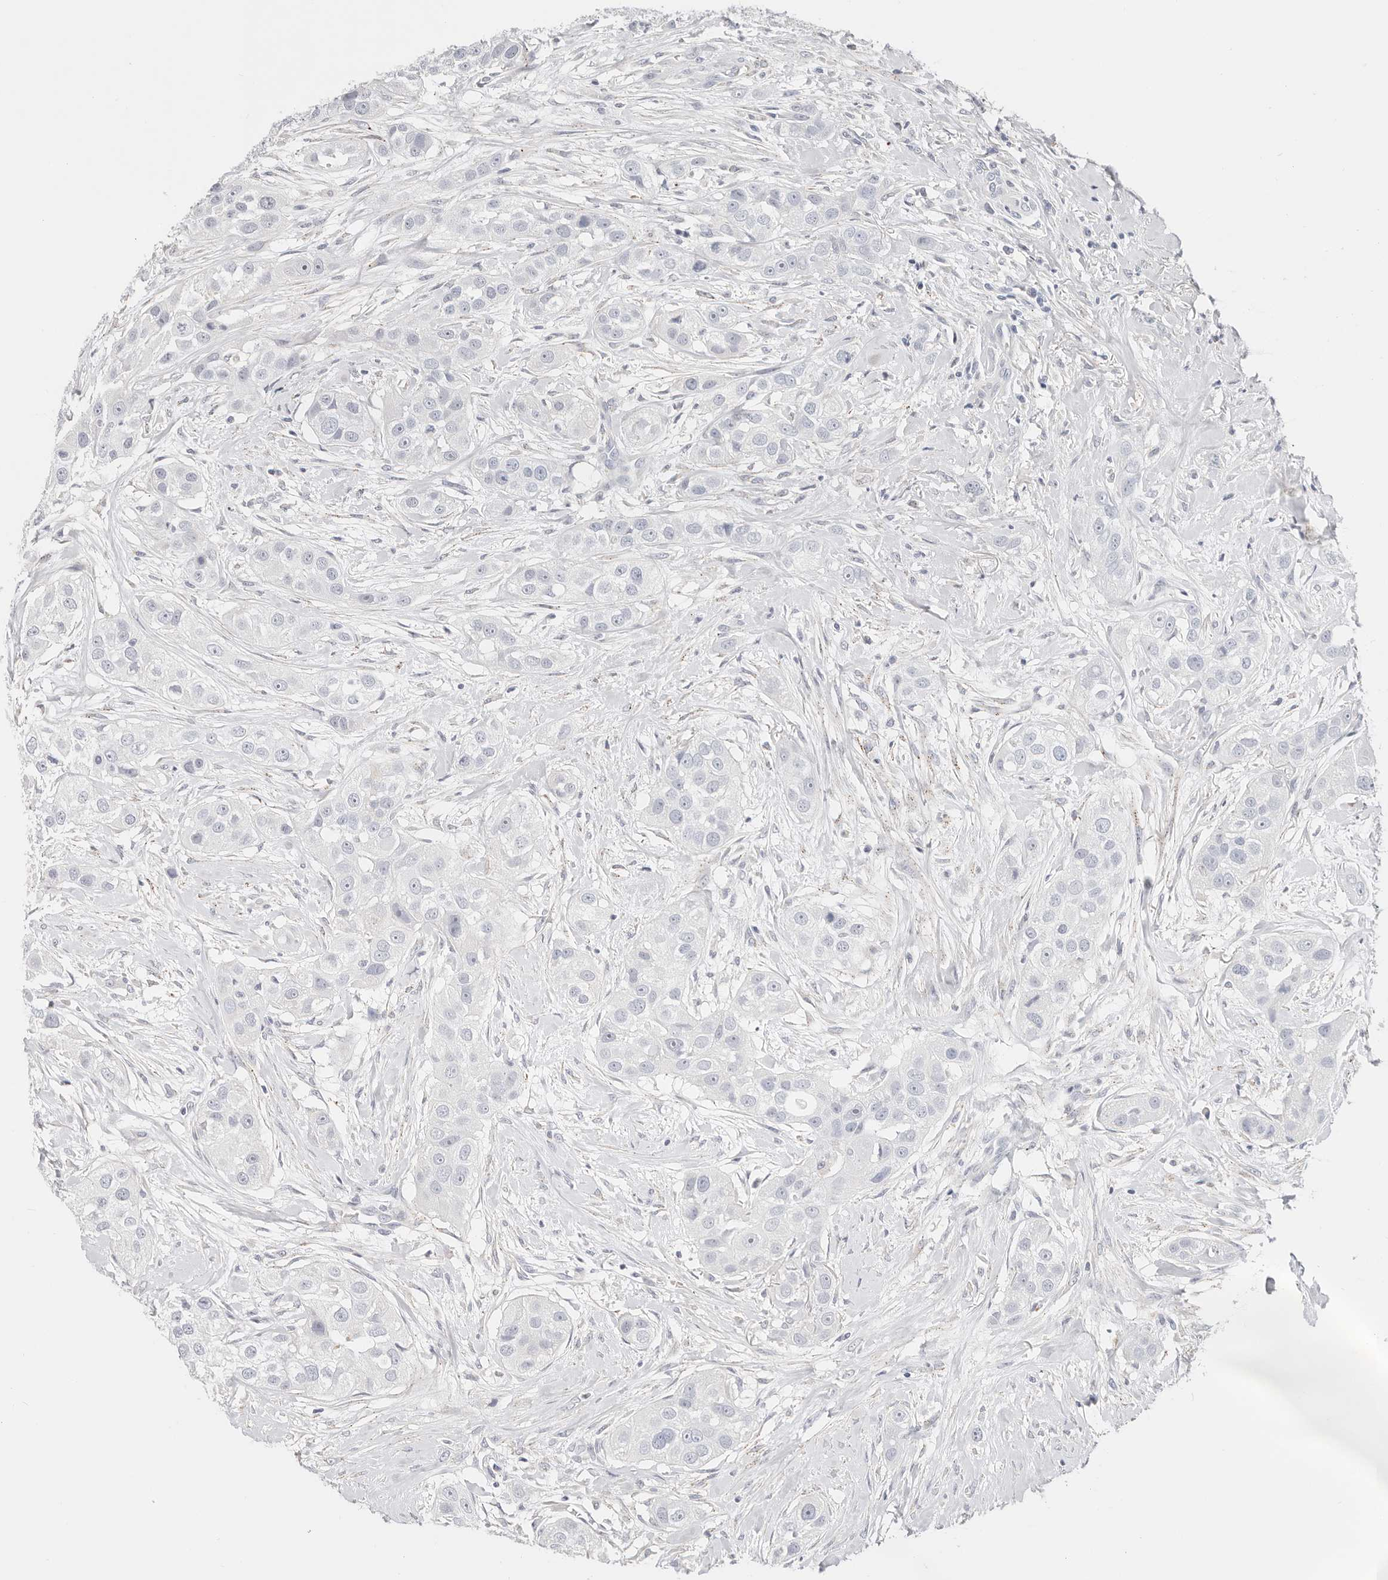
{"staining": {"intensity": "negative", "quantity": "none", "location": "none"}, "tissue": "head and neck cancer", "cell_type": "Tumor cells", "image_type": "cancer", "snomed": [{"axis": "morphology", "description": "Normal tissue, NOS"}, {"axis": "morphology", "description": "Squamous cell carcinoma, NOS"}, {"axis": "topography", "description": "Skeletal muscle"}, {"axis": "topography", "description": "Head-Neck"}], "caption": "DAB immunohistochemical staining of squamous cell carcinoma (head and neck) exhibits no significant expression in tumor cells.", "gene": "ZRANB1", "patient": {"sex": "male", "age": 51}}